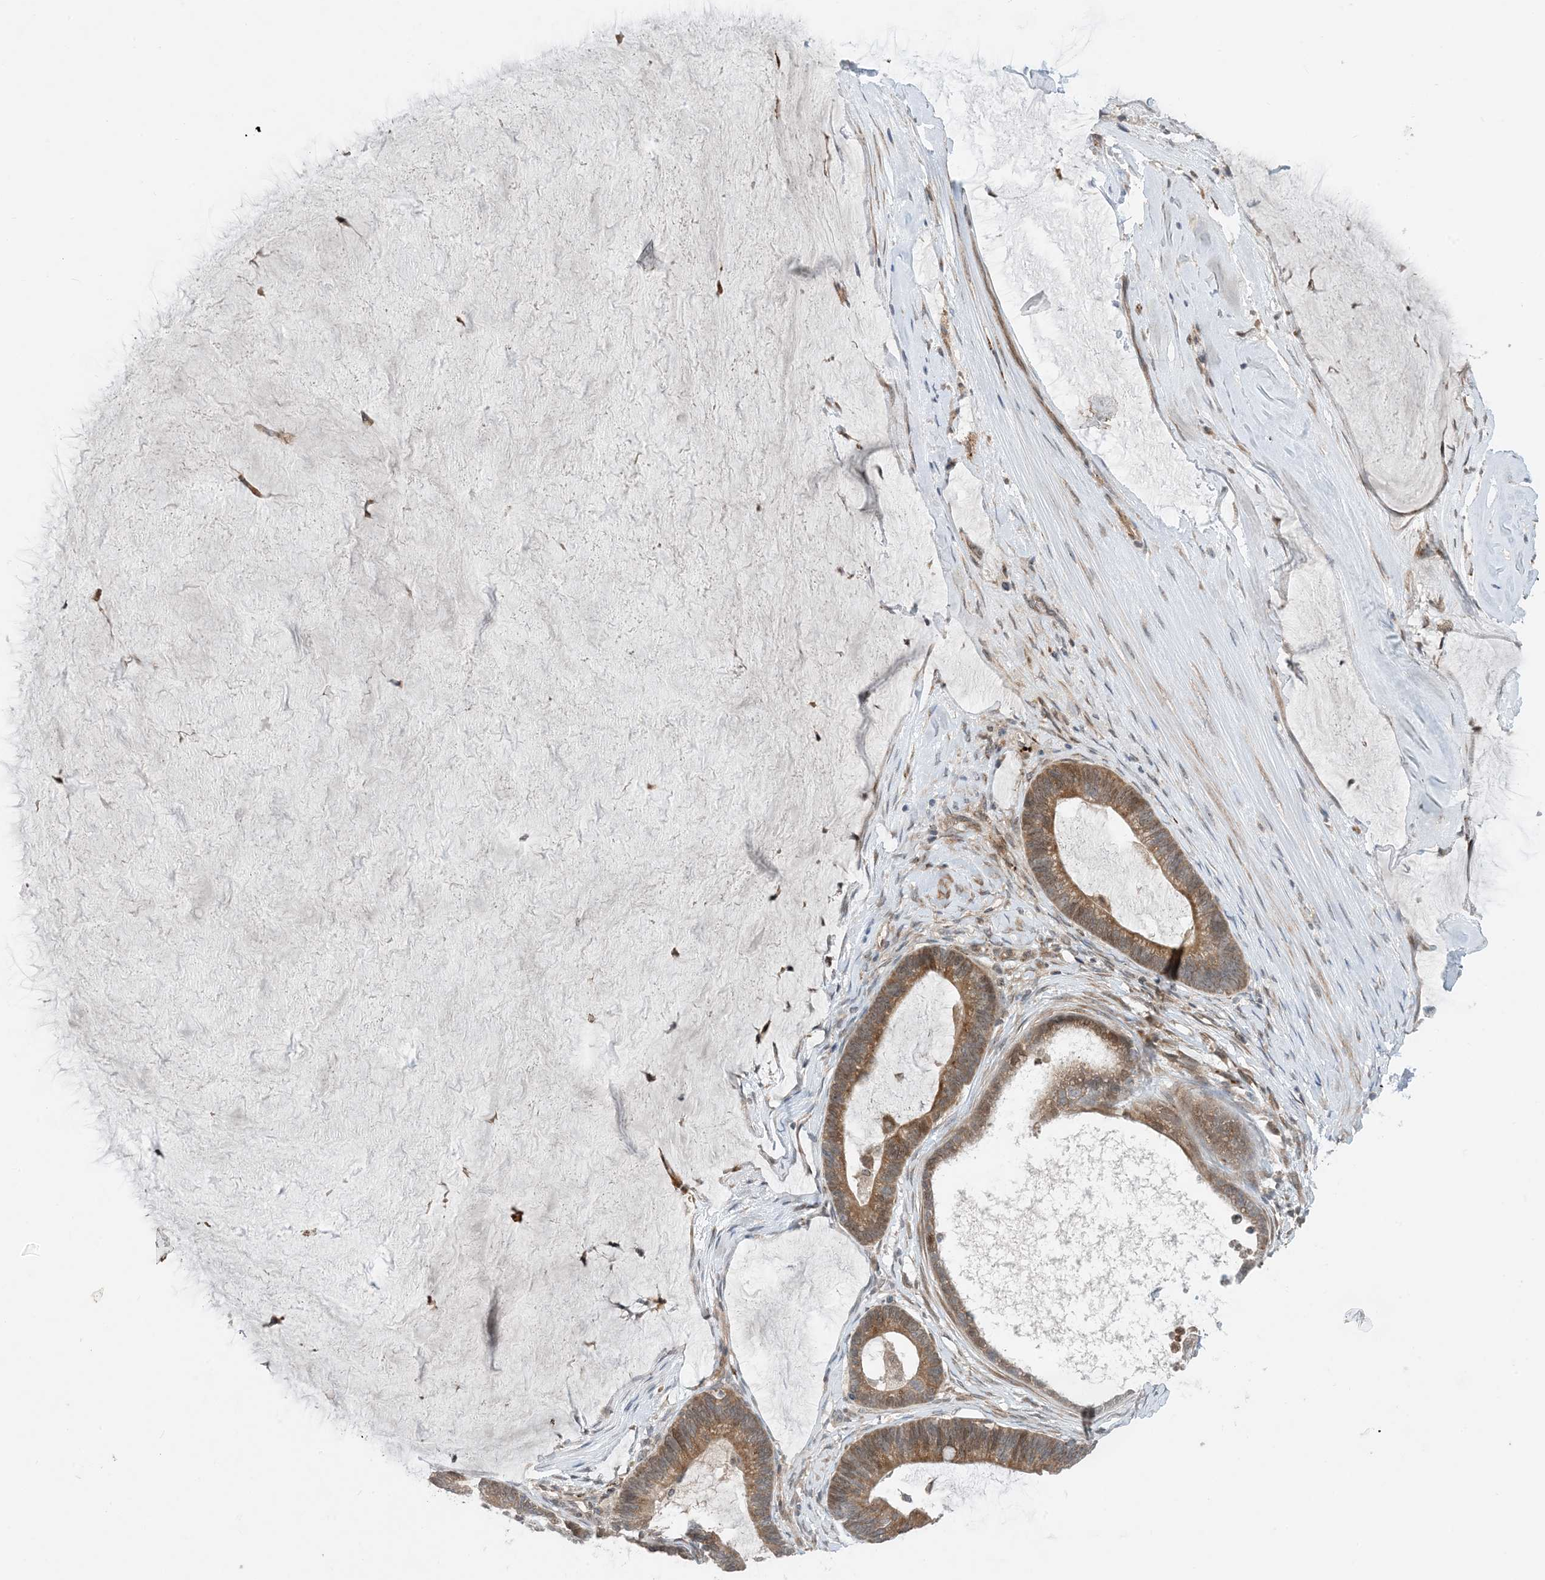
{"staining": {"intensity": "moderate", "quantity": ">75%", "location": "cytoplasmic/membranous"}, "tissue": "ovarian cancer", "cell_type": "Tumor cells", "image_type": "cancer", "snomed": [{"axis": "morphology", "description": "Cystadenocarcinoma, mucinous, NOS"}, {"axis": "topography", "description": "Ovary"}], "caption": "There is medium levels of moderate cytoplasmic/membranous positivity in tumor cells of ovarian cancer (mucinous cystadenocarcinoma), as demonstrated by immunohistochemical staining (brown color).", "gene": "PHOSPHO2", "patient": {"sex": "female", "age": 61}}